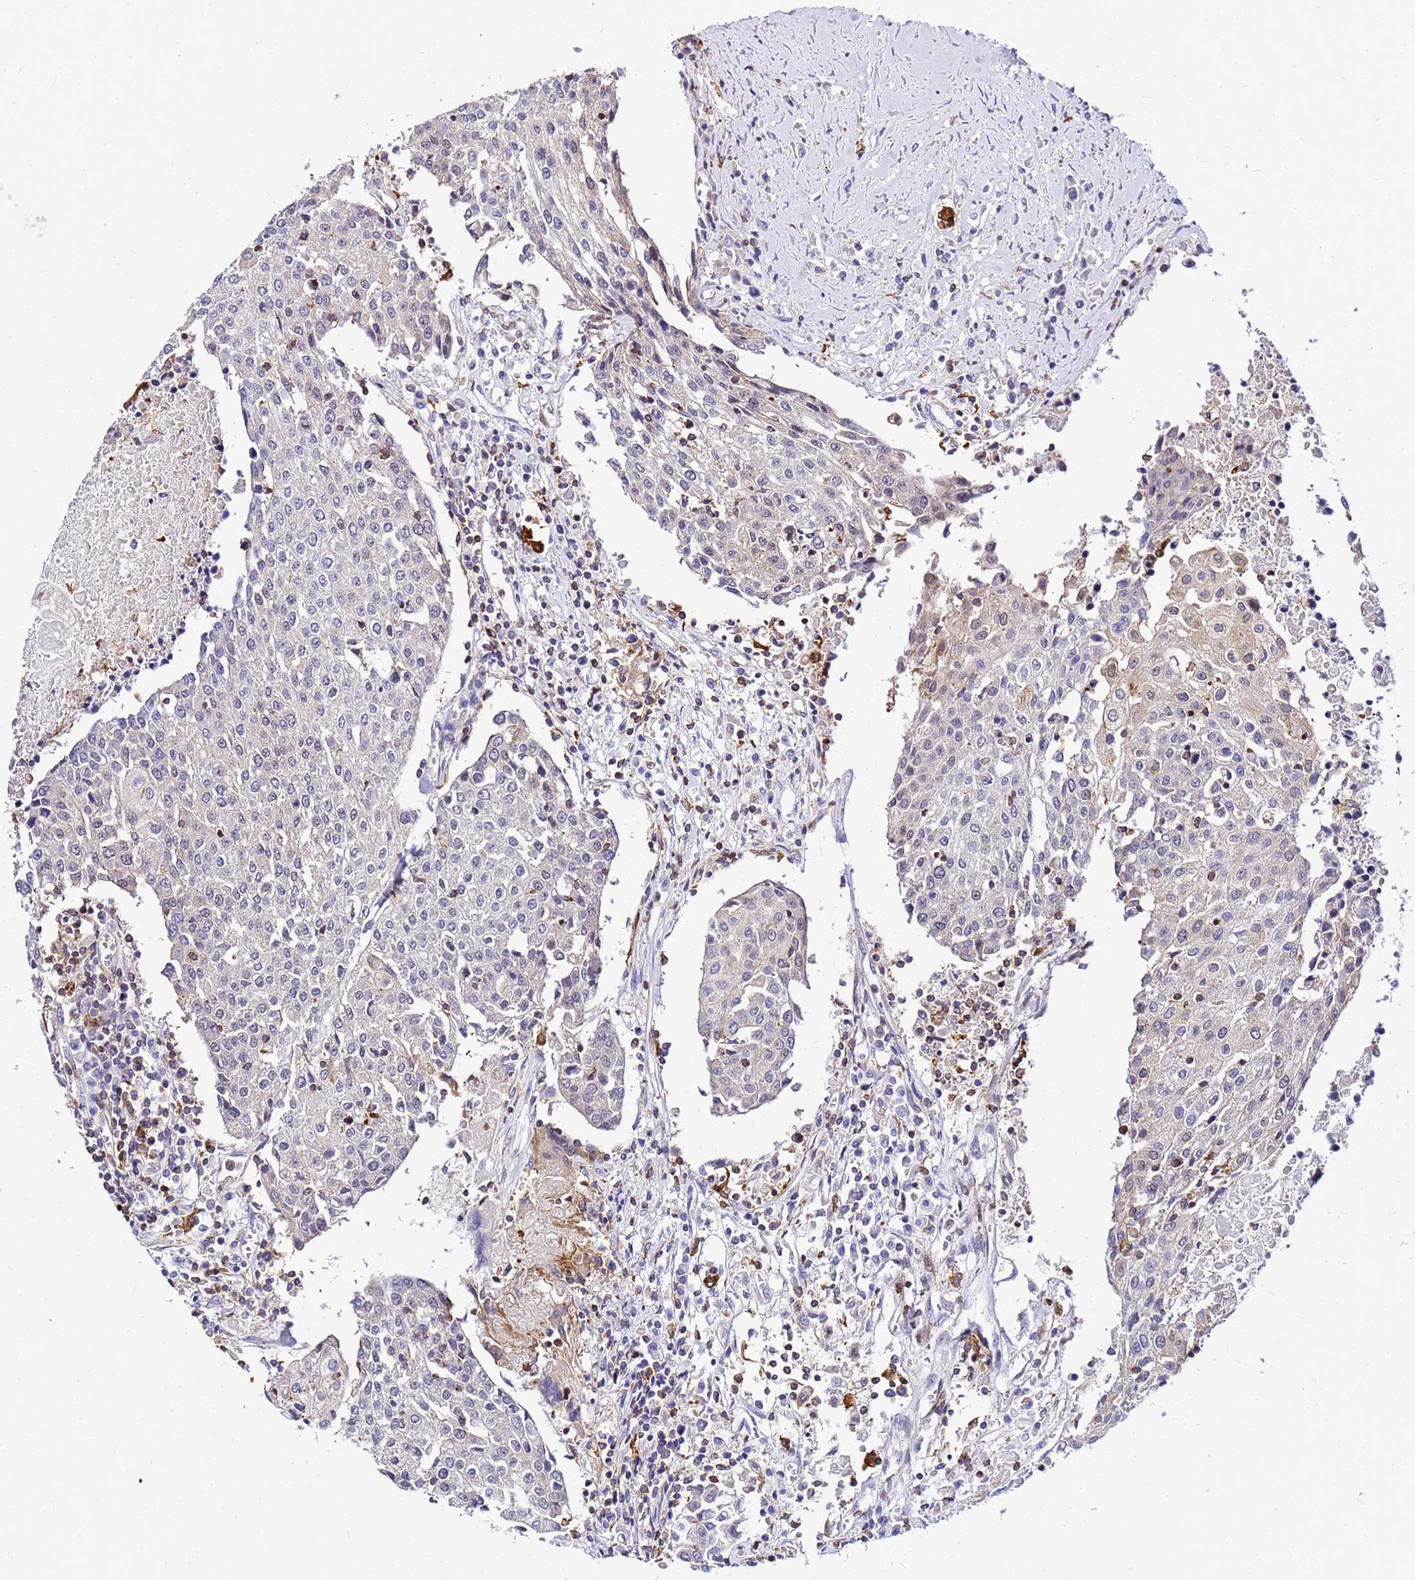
{"staining": {"intensity": "negative", "quantity": "none", "location": "none"}, "tissue": "urothelial cancer", "cell_type": "Tumor cells", "image_type": "cancer", "snomed": [{"axis": "morphology", "description": "Urothelial carcinoma, High grade"}, {"axis": "topography", "description": "Urinary bladder"}], "caption": "A histopathology image of urothelial cancer stained for a protein displays no brown staining in tumor cells. (DAB immunohistochemistry (IHC) with hematoxylin counter stain).", "gene": "DBNDD2", "patient": {"sex": "female", "age": 85}}